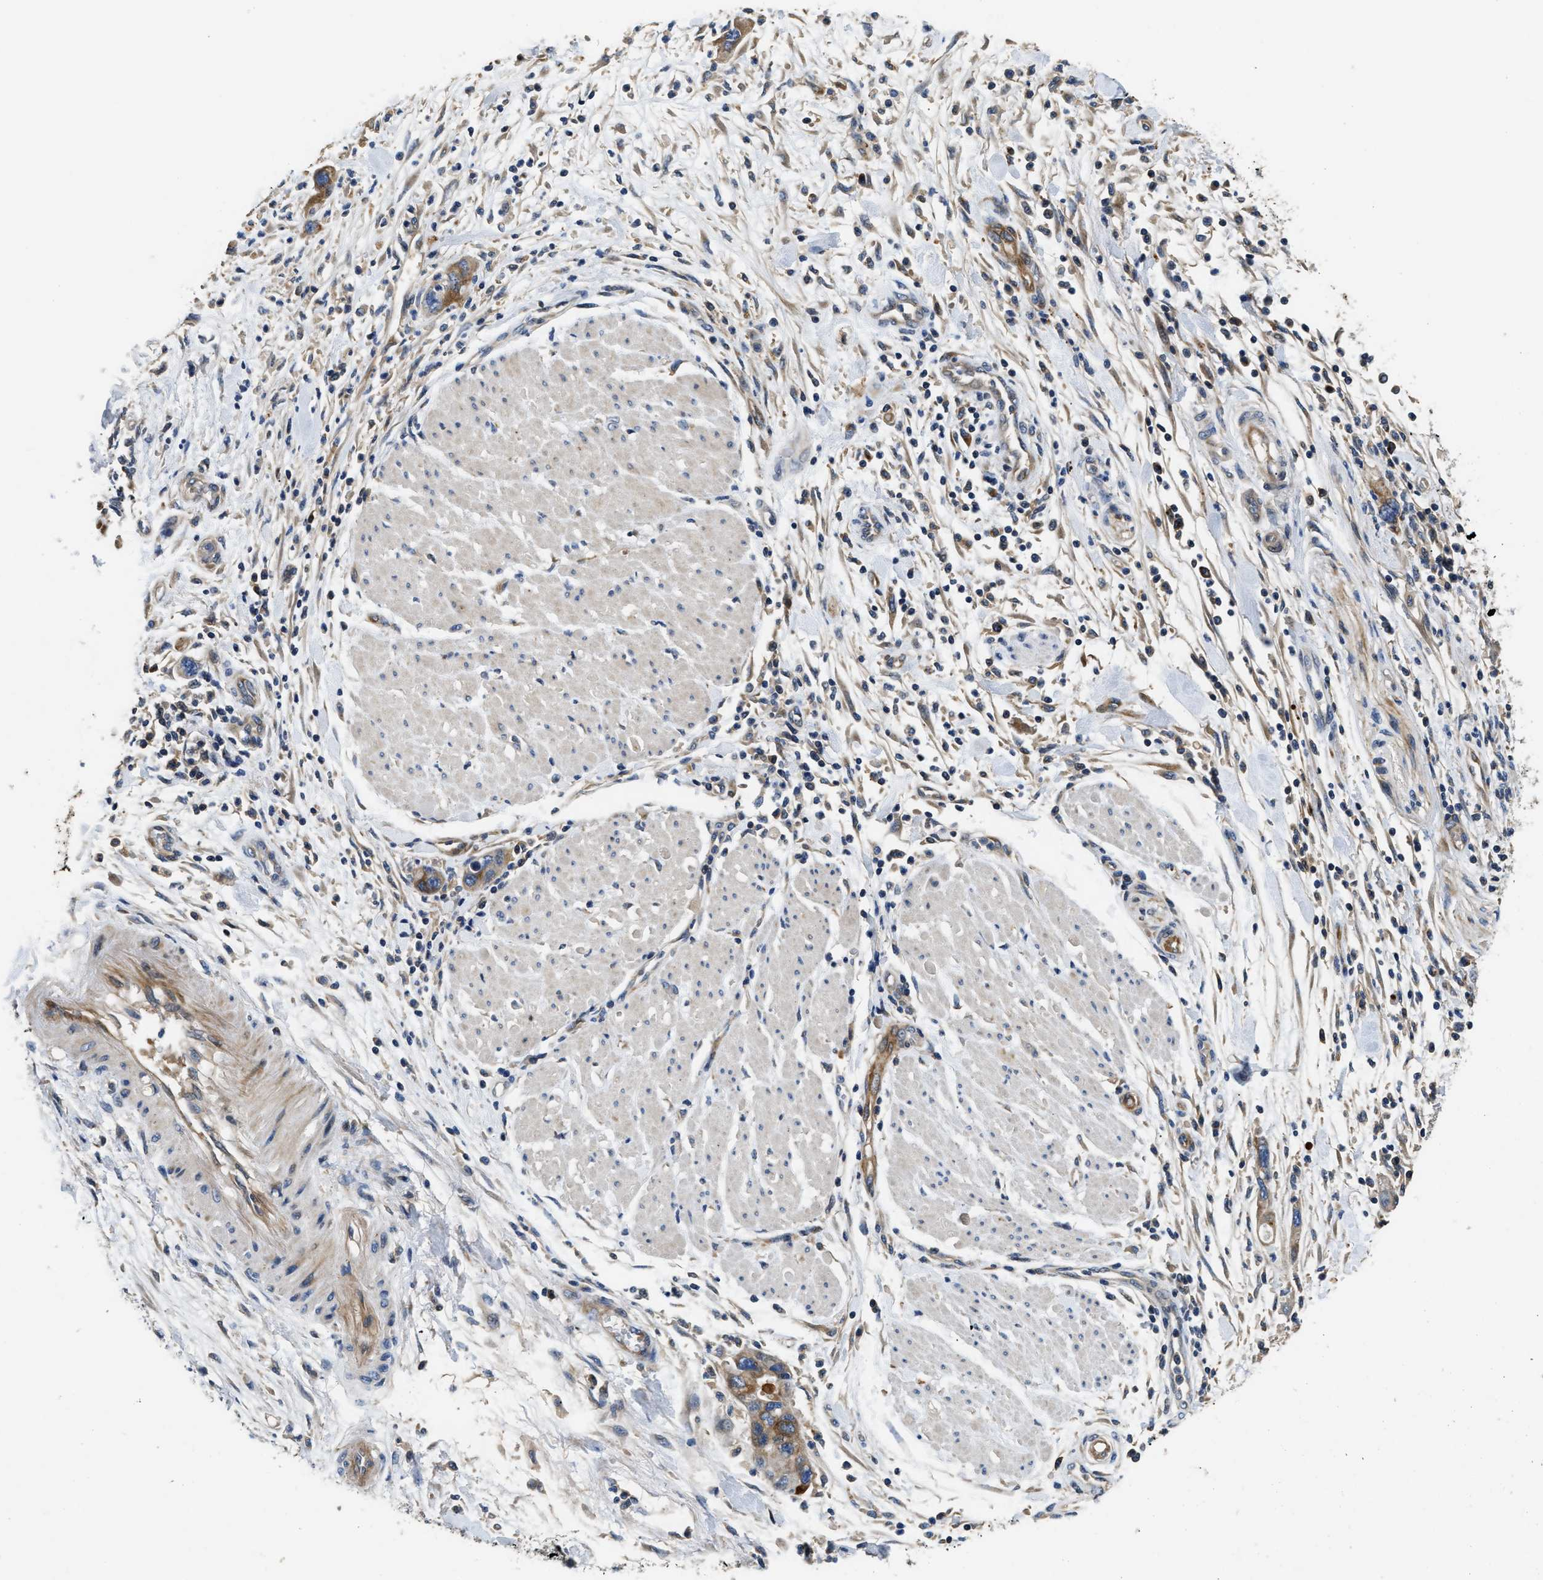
{"staining": {"intensity": "moderate", "quantity": "25%-75%", "location": "cytoplasmic/membranous"}, "tissue": "pancreatic cancer", "cell_type": "Tumor cells", "image_type": "cancer", "snomed": [{"axis": "morphology", "description": "Normal tissue, NOS"}, {"axis": "morphology", "description": "Adenocarcinoma, NOS"}, {"axis": "topography", "description": "Pancreas"}], "caption": "Tumor cells display moderate cytoplasmic/membranous staining in approximately 25%-75% of cells in adenocarcinoma (pancreatic). (brown staining indicates protein expression, while blue staining denotes nuclei).", "gene": "IL17RC", "patient": {"sex": "female", "age": 71}}